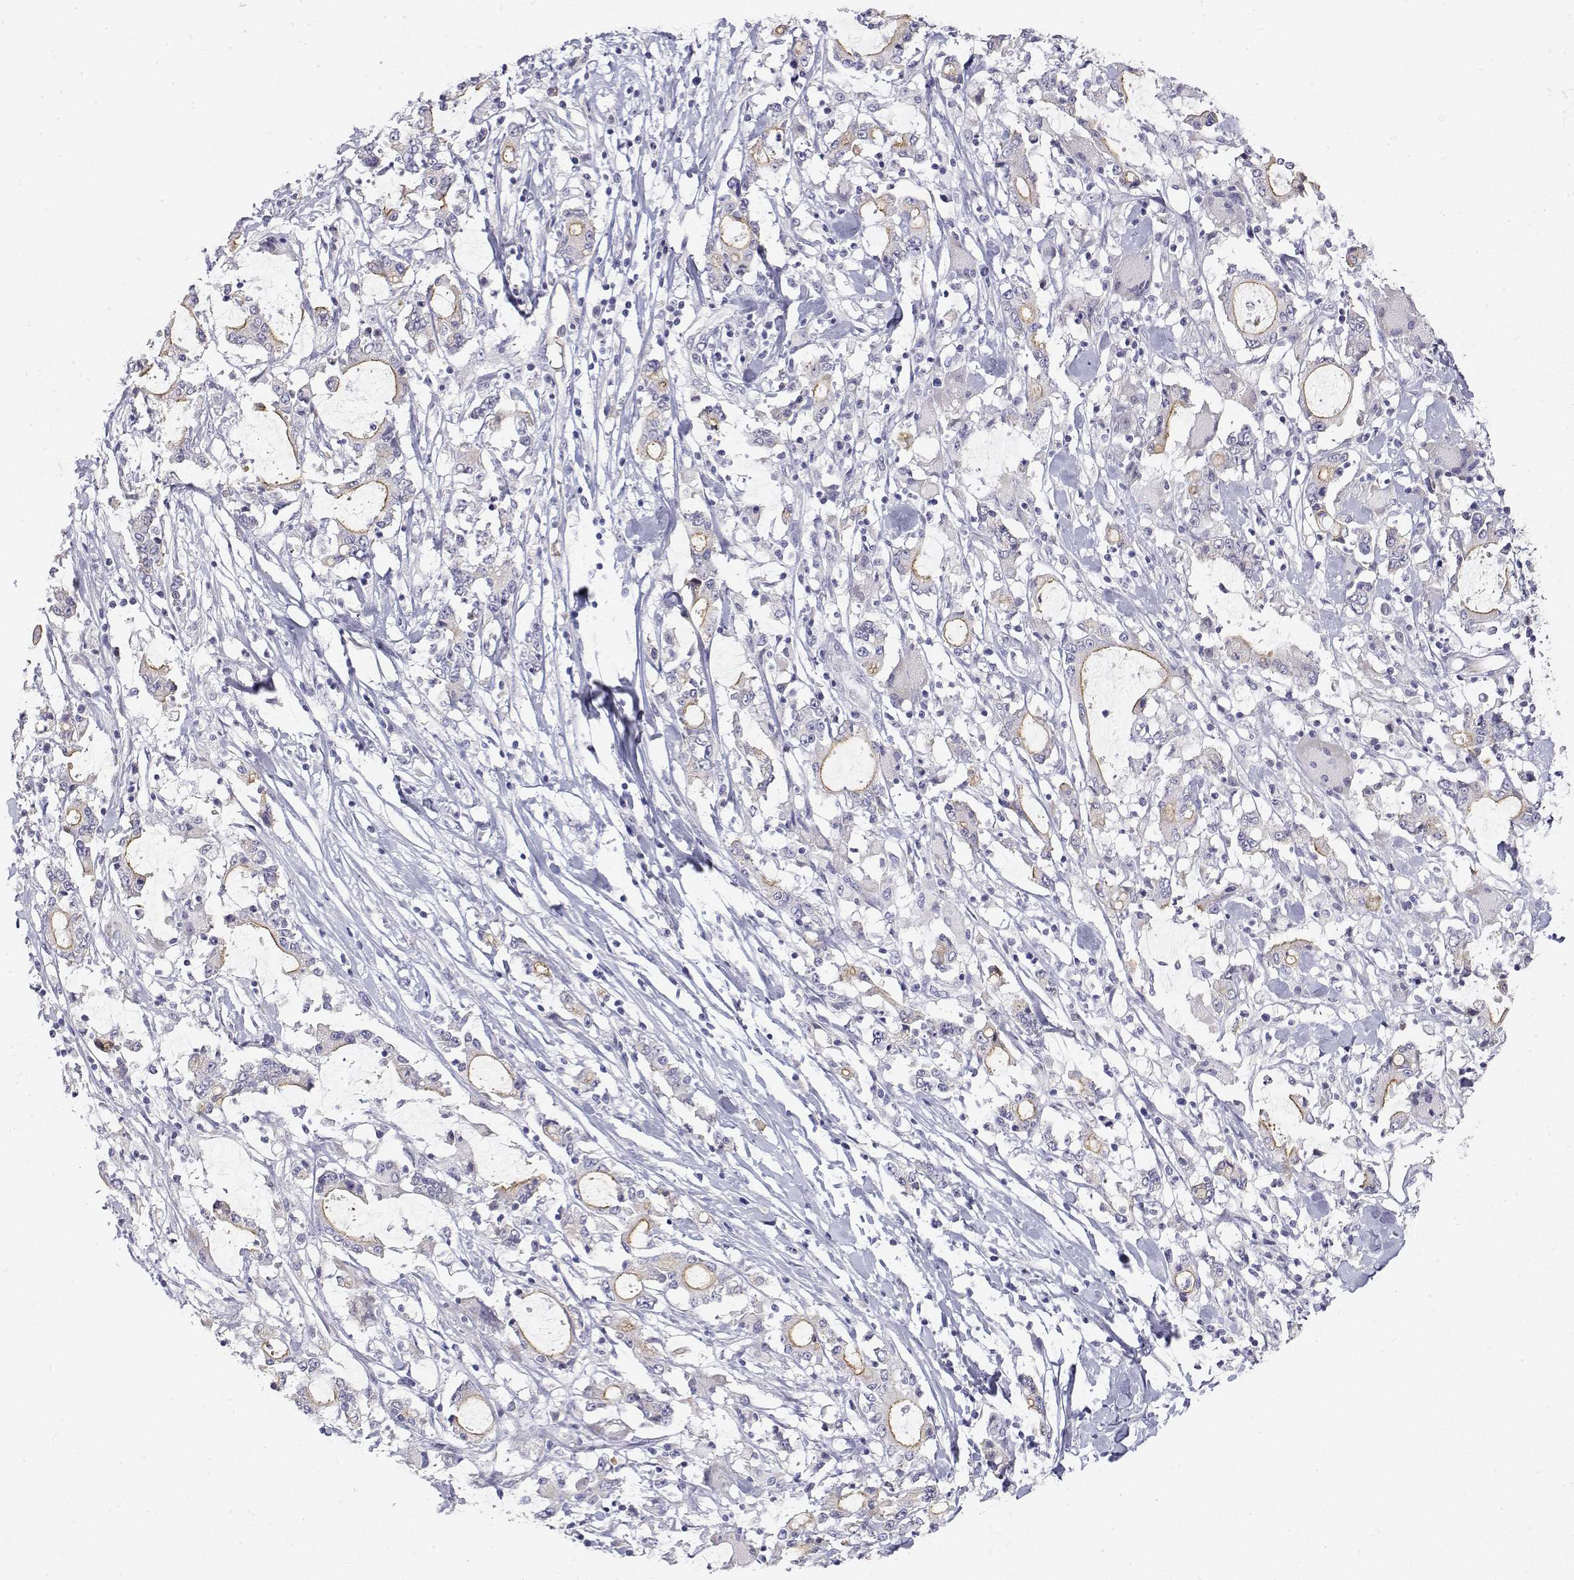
{"staining": {"intensity": "weak", "quantity": "<25%", "location": "cytoplasmic/membranous"}, "tissue": "stomach cancer", "cell_type": "Tumor cells", "image_type": "cancer", "snomed": [{"axis": "morphology", "description": "Adenocarcinoma, NOS"}, {"axis": "topography", "description": "Stomach, upper"}], "caption": "Histopathology image shows no significant protein positivity in tumor cells of adenocarcinoma (stomach). Brightfield microscopy of immunohistochemistry stained with DAB (brown) and hematoxylin (blue), captured at high magnification.", "gene": "MISP", "patient": {"sex": "male", "age": 68}}